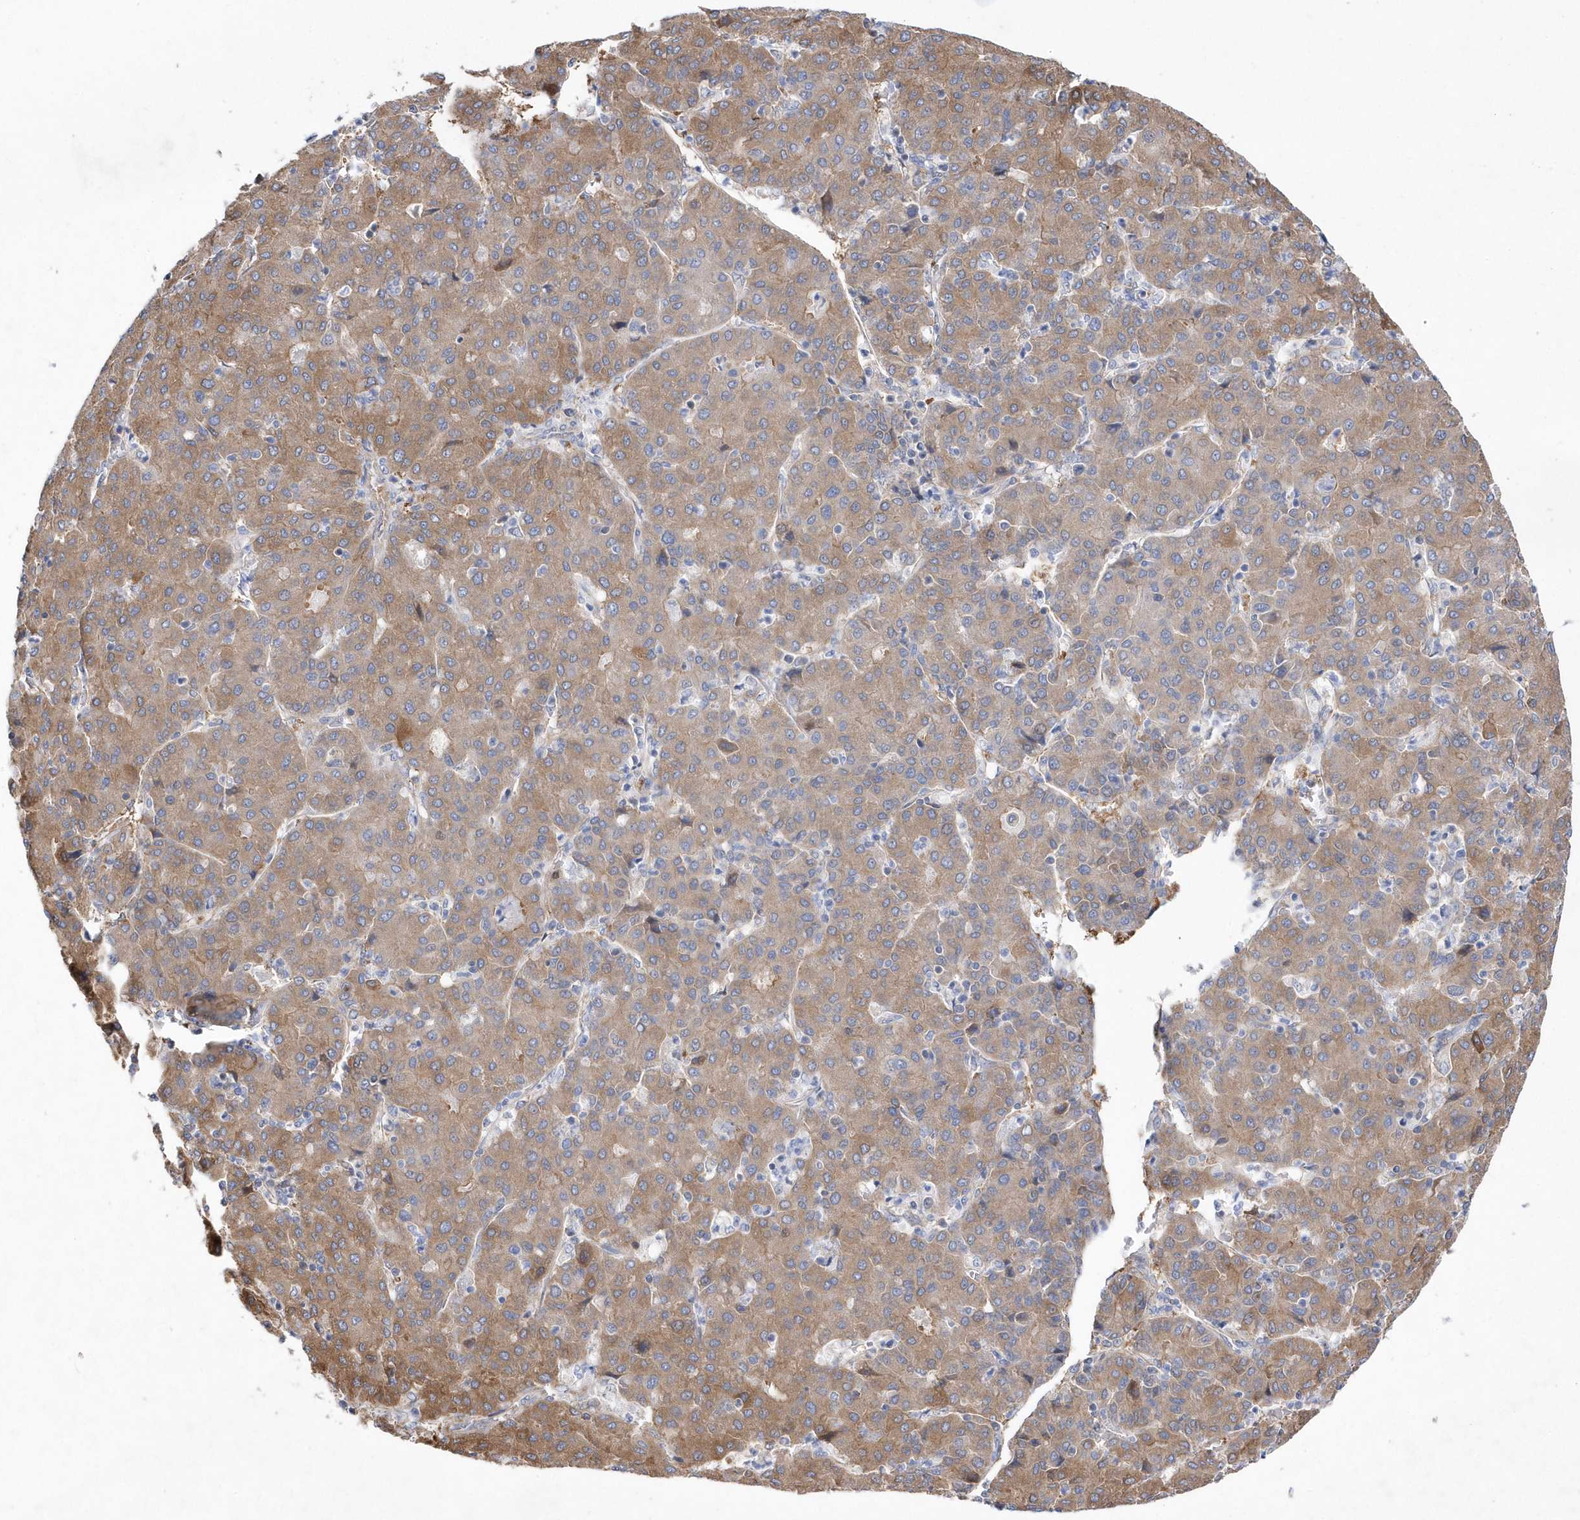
{"staining": {"intensity": "moderate", "quantity": ">75%", "location": "cytoplasmic/membranous"}, "tissue": "liver cancer", "cell_type": "Tumor cells", "image_type": "cancer", "snomed": [{"axis": "morphology", "description": "Carcinoma, Hepatocellular, NOS"}, {"axis": "topography", "description": "Liver"}], "caption": "Immunohistochemical staining of liver cancer (hepatocellular carcinoma) demonstrates moderate cytoplasmic/membranous protein expression in about >75% of tumor cells. The protein of interest is shown in brown color, while the nuclei are stained blue.", "gene": "JKAMP", "patient": {"sex": "male", "age": 65}}